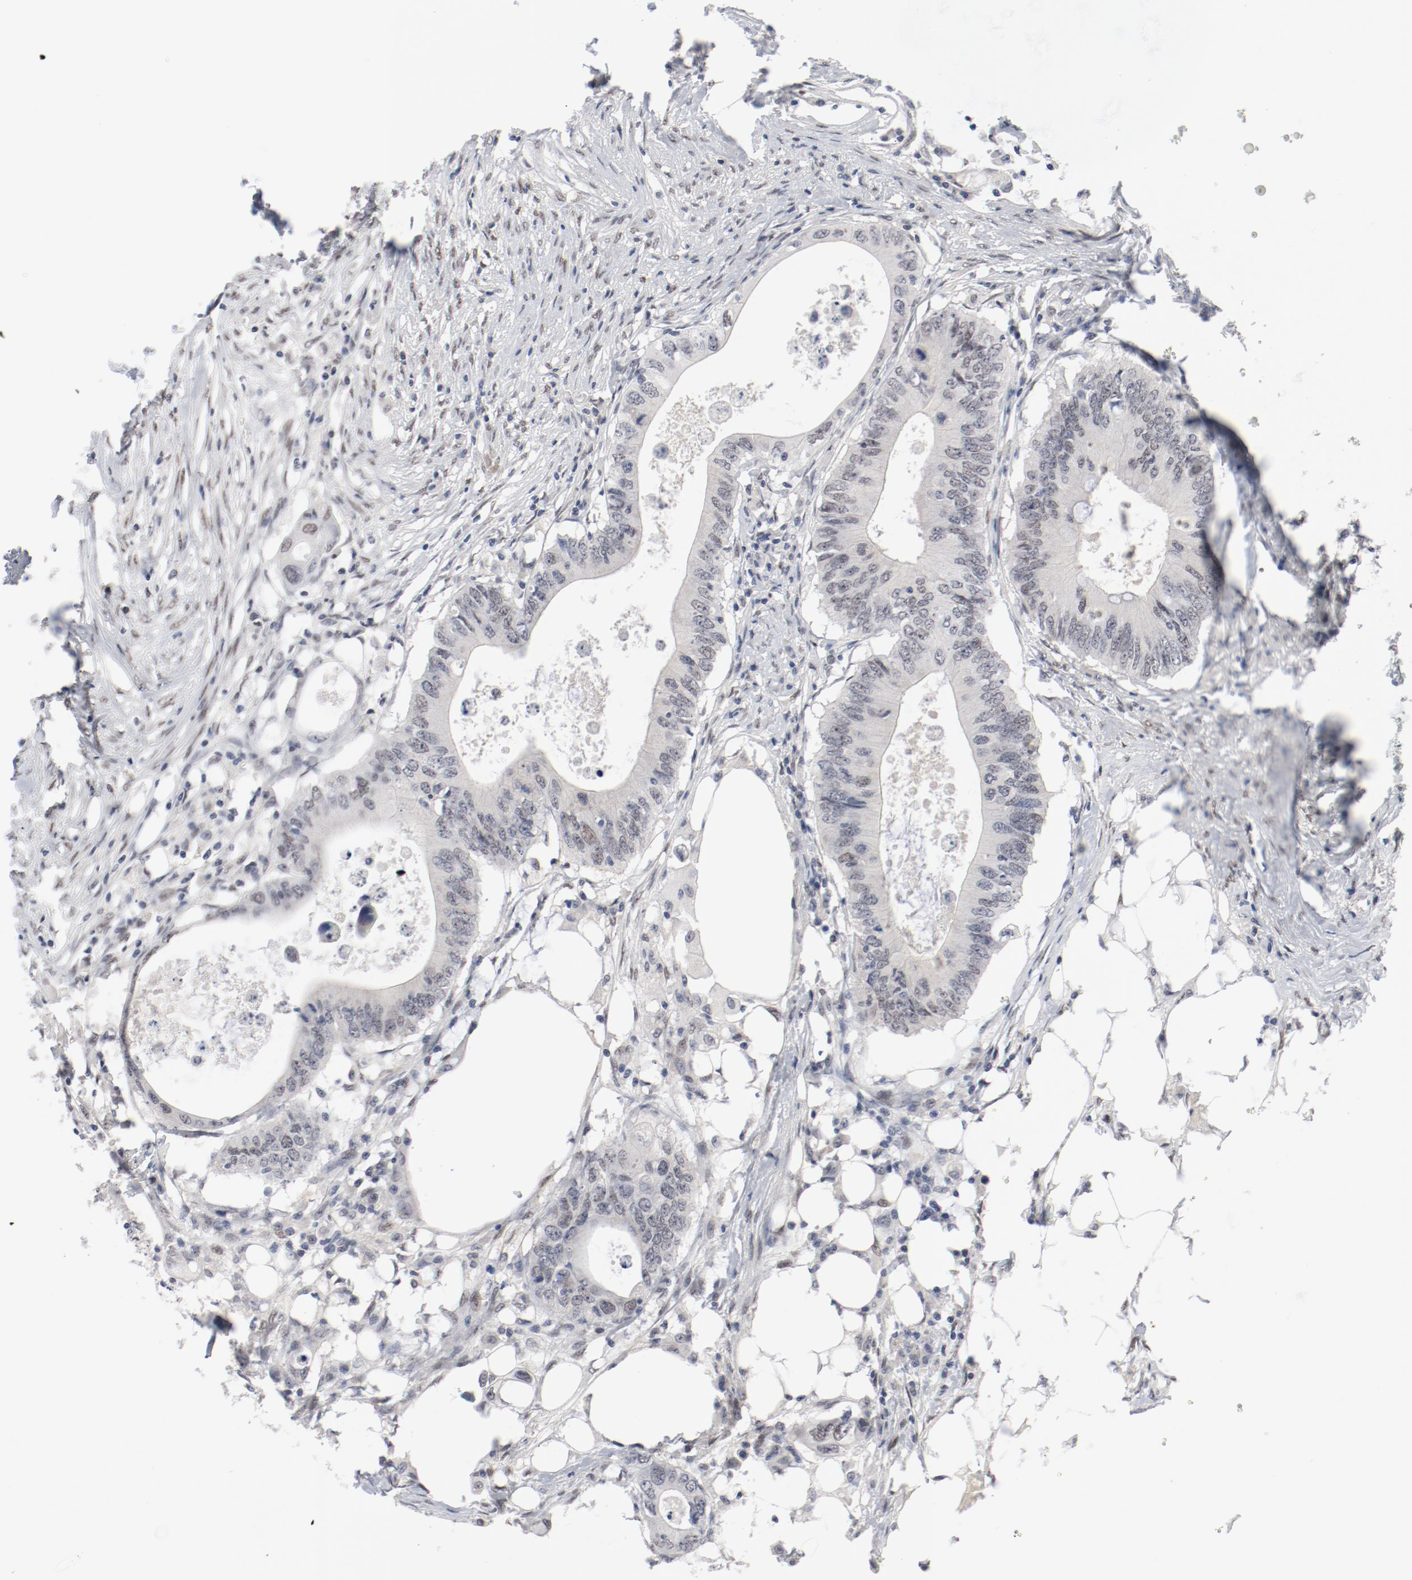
{"staining": {"intensity": "weak", "quantity": "<25%", "location": "nuclear"}, "tissue": "colorectal cancer", "cell_type": "Tumor cells", "image_type": "cancer", "snomed": [{"axis": "morphology", "description": "Adenocarcinoma, NOS"}, {"axis": "topography", "description": "Colon"}], "caption": "Immunohistochemistry (IHC) histopathology image of neoplastic tissue: human colorectal cancer stained with DAB (3,3'-diaminobenzidine) reveals no significant protein expression in tumor cells.", "gene": "ARNT", "patient": {"sex": "male", "age": 71}}